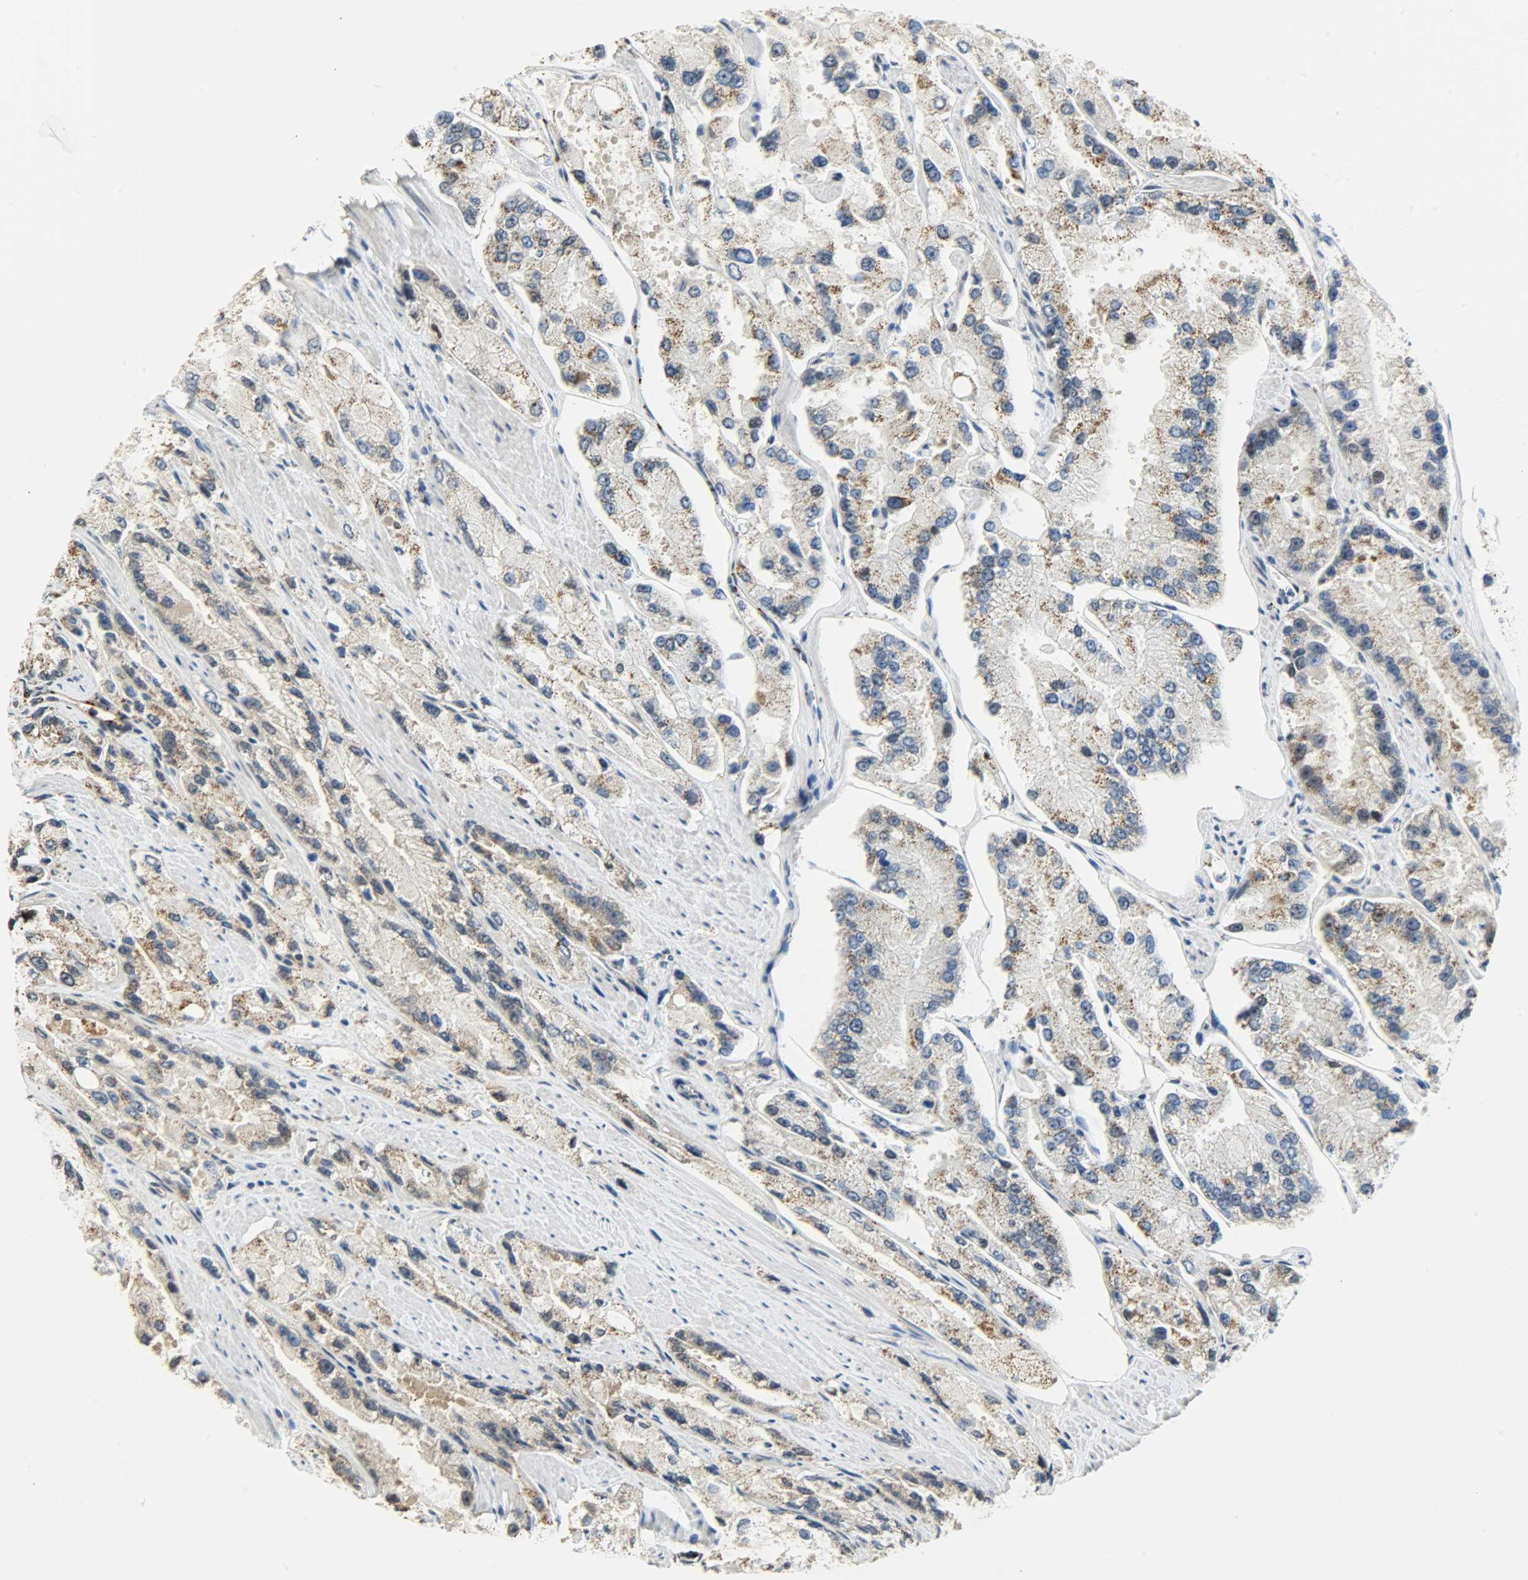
{"staining": {"intensity": "moderate", "quantity": "25%-75%", "location": "cytoplasmic/membranous"}, "tissue": "prostate cancer", "cell_type": "Tumor cells", "image_type": "cancer", "snomed": [{"axis": "morphology", "description": "Adenocarcinoma, High grade"}, {"axis": "topography", "description": "Prostate"}], "caption": "Immunohistochemistry (IHC) image of neoplastic tissue: prostate cancer stained using IHC demonstrates medium levels of moderate protein expression localized specifically in the cytoplasmic/membranous of tumor cells, appearing as a cytoplasmic/membranous brown color.", "gene": "GIT2", "patient": {"sex": "male", "age": 58}}